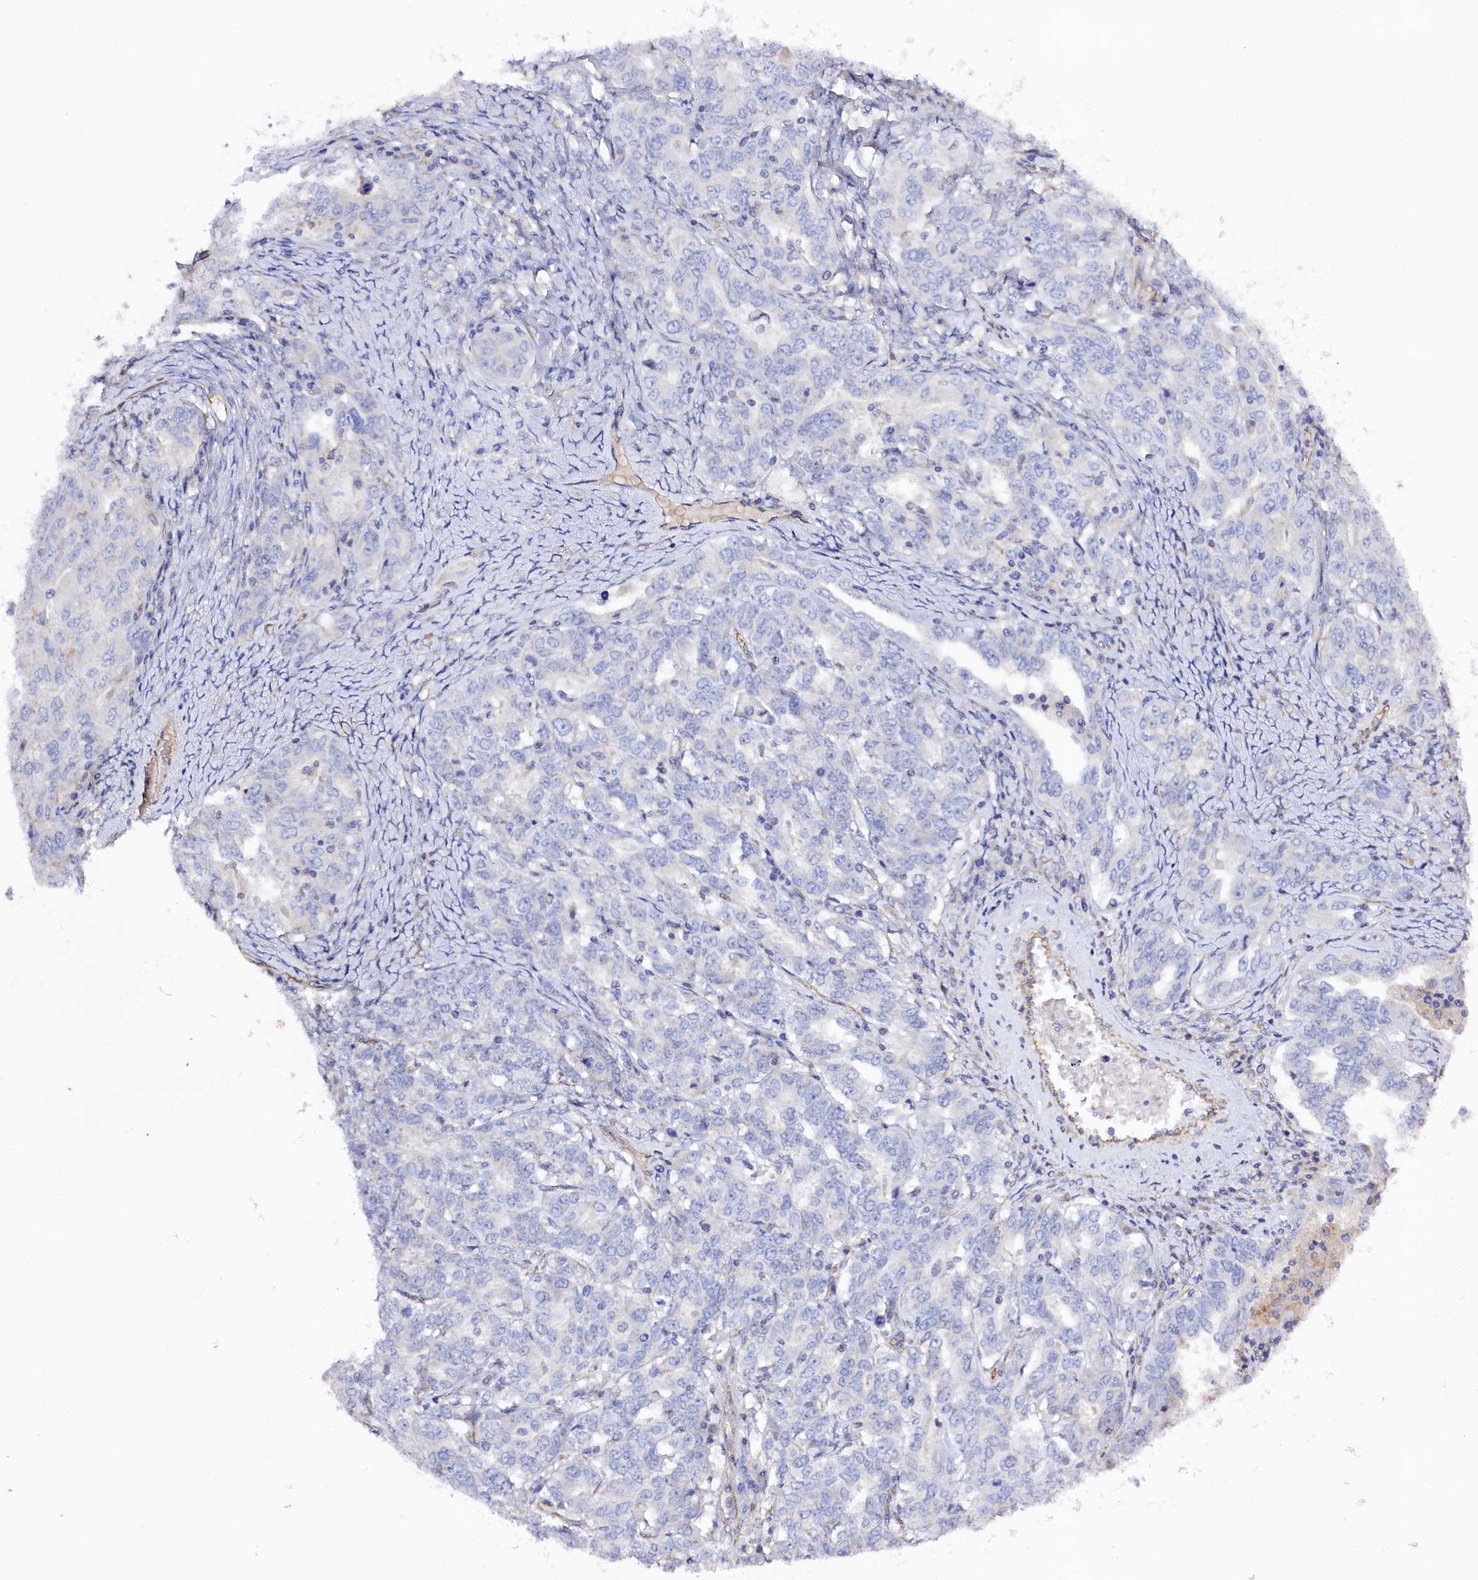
{"staining": {"intensity": "negative", "quantity": "none", "location": "none"}, "tissue": "ovarian cancer", "cell_type": "Tumor cells", "image_type": "cancer", "snomed": [{"axis": "morphology", "description": "Carcinoma, endometroid"}, {"axis": "topography", "description": "Ovary"}], "caption": "There is no significant positivity in tumor cells of ovarian cancer. (DAB (3,3'-diaminobenzidine) immunohistochemistry, high magnification).", "gene": "SLC7A1", "patient": {"sex": "female", "age": 62}}